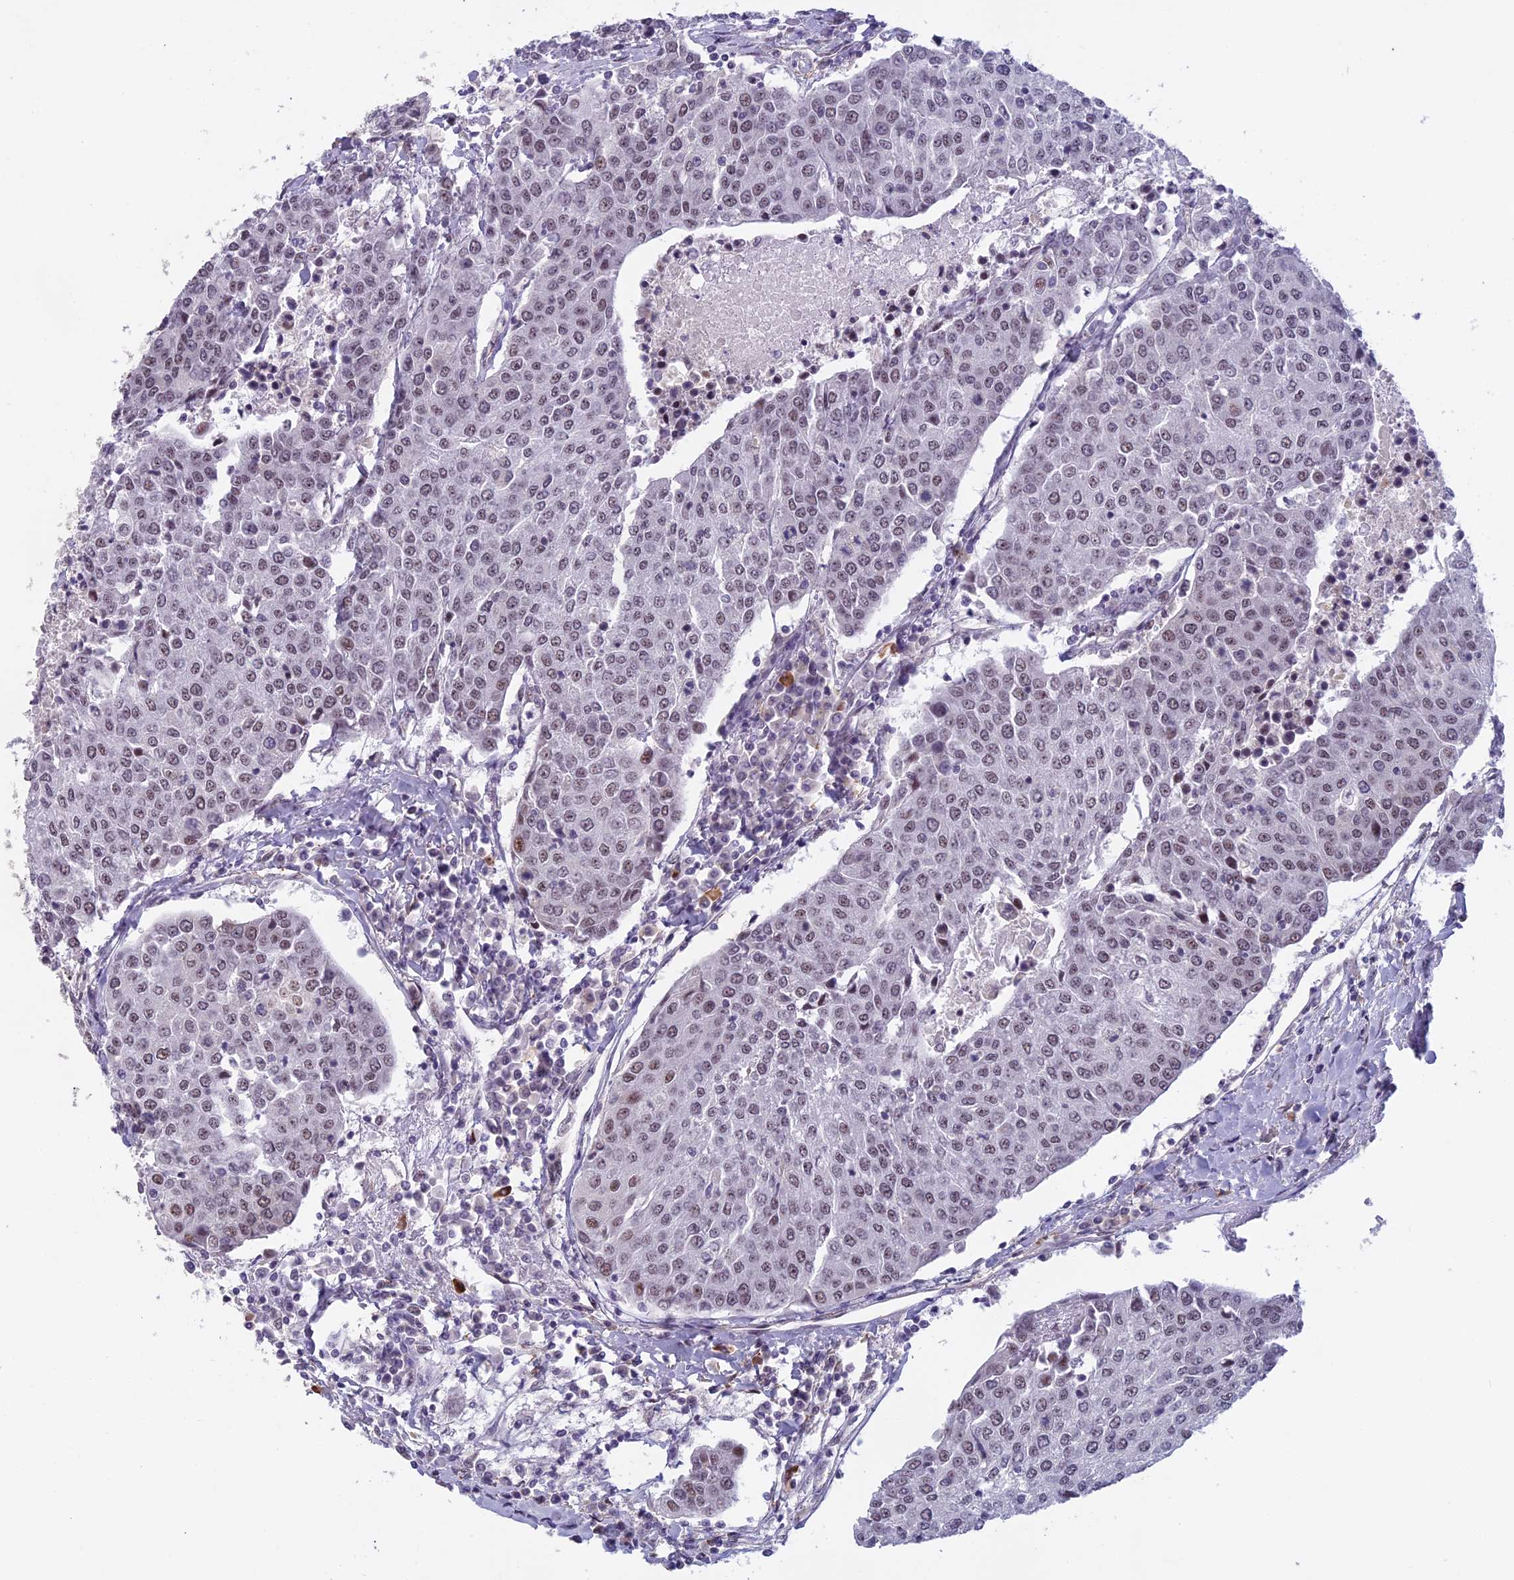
{"staining": {"intensity": "weak", "quantity": ">75%", "location": "nuclear"}, "tissue": "urothelial cancer", "cell_type": "Tumor cells", "image_type": "cancer", "snomed": [{"axis": "morphology", "description": "Urothelial carcinoma, High grade"}, {"axis": "topography", "description": "Urinary bladder"}], "caption": "Weak nuclear protein staining is seen in about >75% of tumor cells in urothelial carcinoma (high-grade).", "gene": "MORF4L1", "patient": {"sex": "female", "age": 85}}